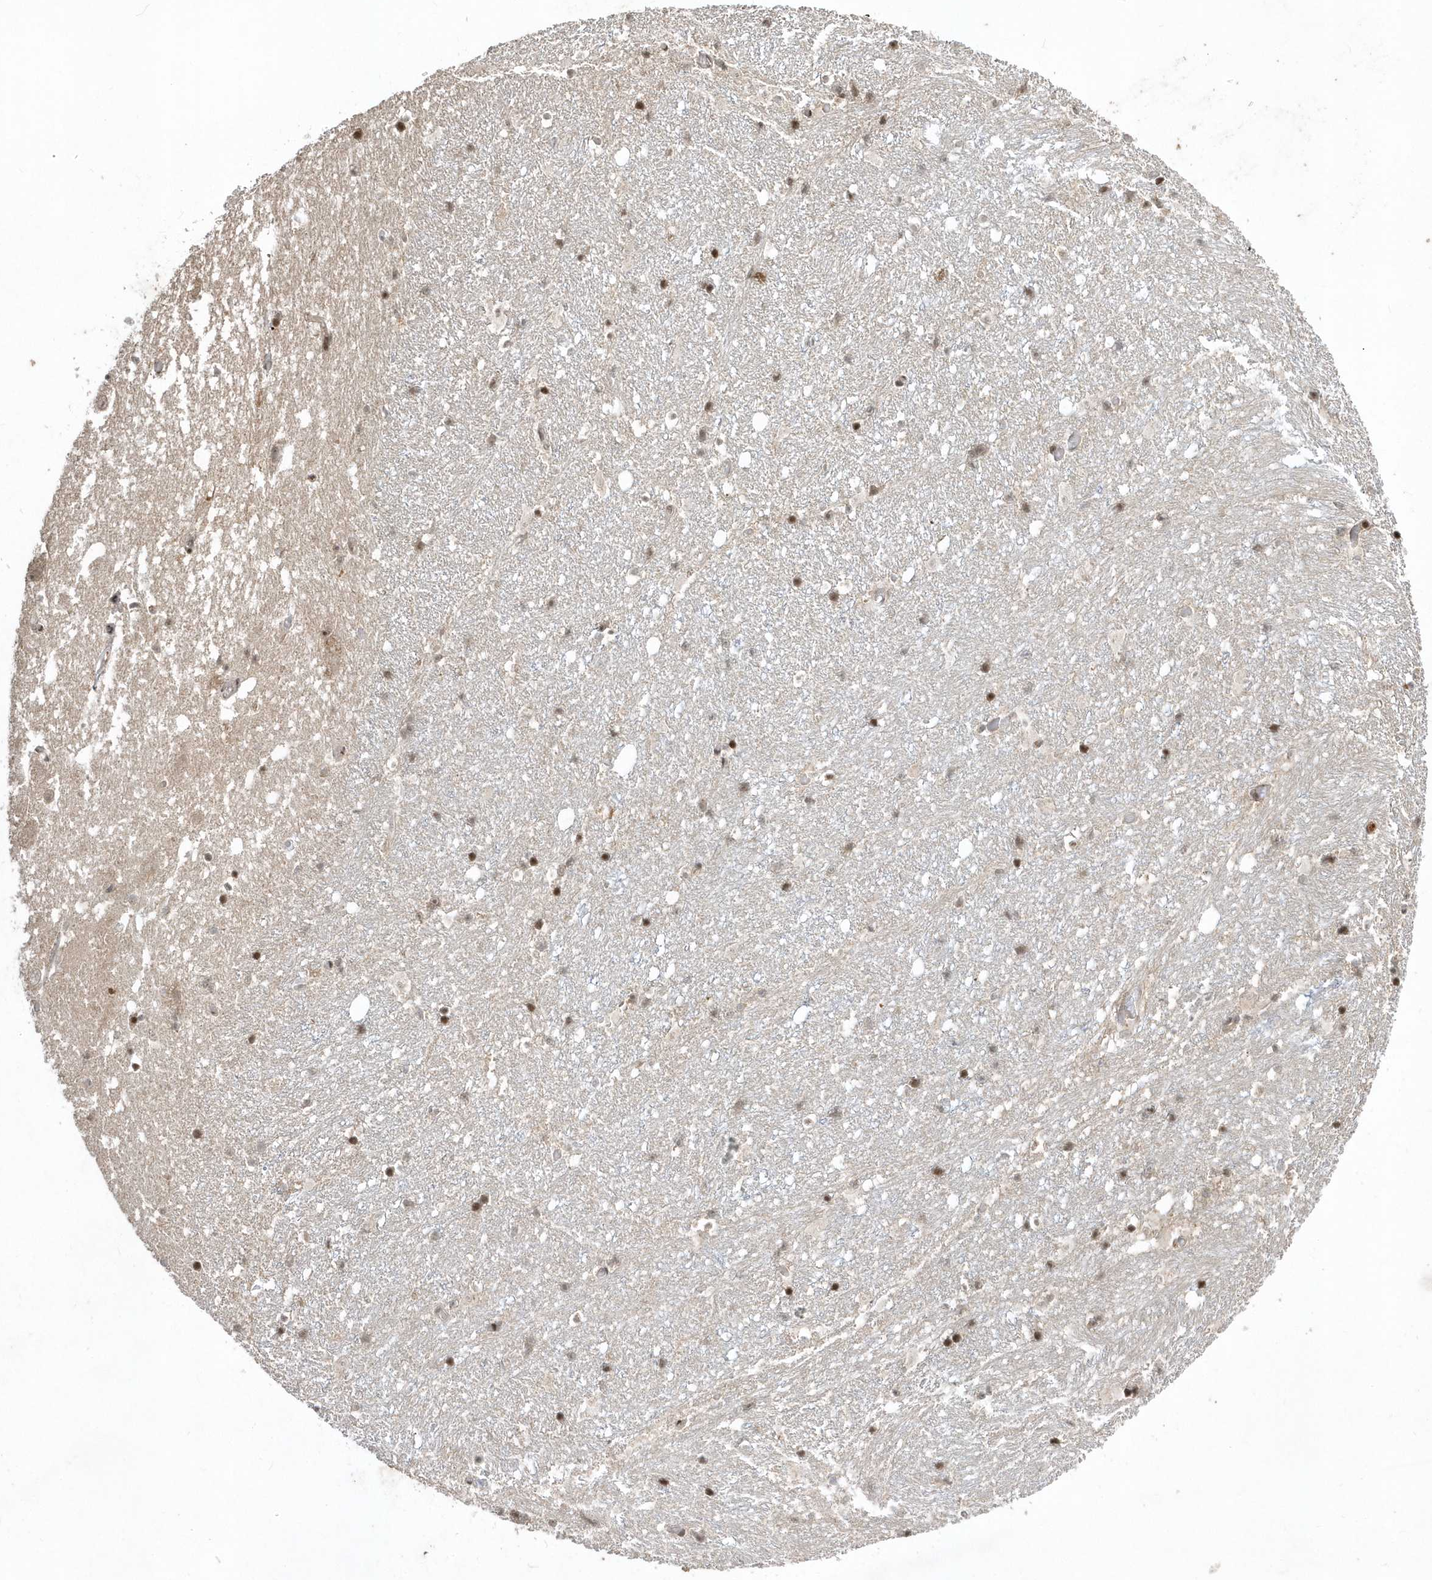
{"staining": {"intensity": "moderate", "quantity": "25%-75%", "location": "nuclear"}, "tissue": "hippocampus", "cell_type": "Glial cells", "image_type": "normal", "snomed": [{"axis": "morphology", "description": "Normal tissue, NOS"}, {"axis": "topography", "description": "Hippocampus"}], "caption": "Immunohistochemical staining of unremarkable human hippocampus reveals moderate nuclear protein staining in about 25%-75% of glial cells.", "gene": "EIF2B1", "patient": {"sex": "female", "age": 52}}